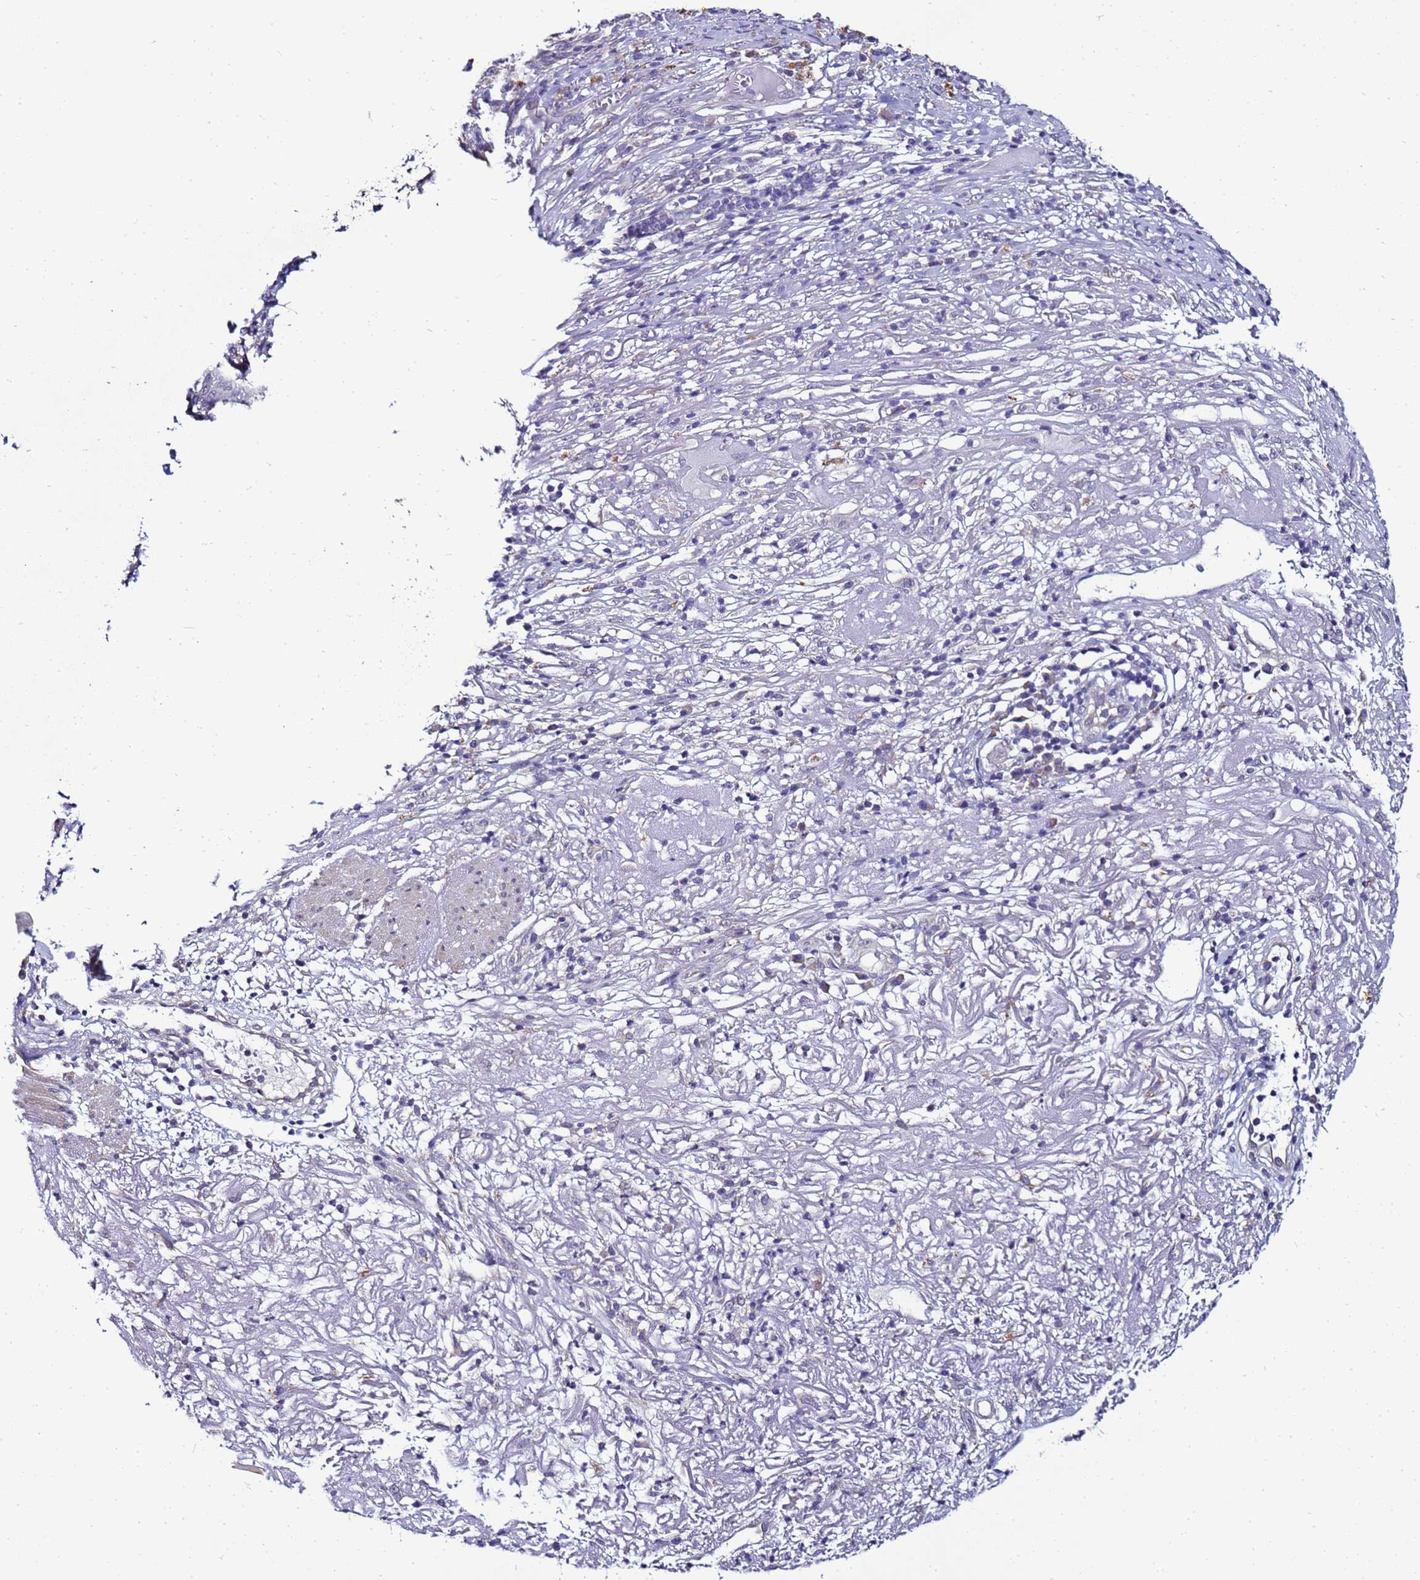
{"staining": {"intensity": "negative", "quantity": "none", "location": "none"}, "tissue": "melanoma", "cell_type": "Tumor cells", "image_type": "cancer", "snomed": [{"axis": "morphology", "description": "Necrosis, NOS"}, {"axis": "morphology", "description": "Malignant melanoma, NOS"}, {"axis": "topography", "description": "Skin"}], "caption": "This is an immunohistochemistry (IHC) histopathology image of human malignant melanoma. There is no positivity in tumor cells.", "gene": "FAM166B", "patient": {"sex": "female", "age": 87}}